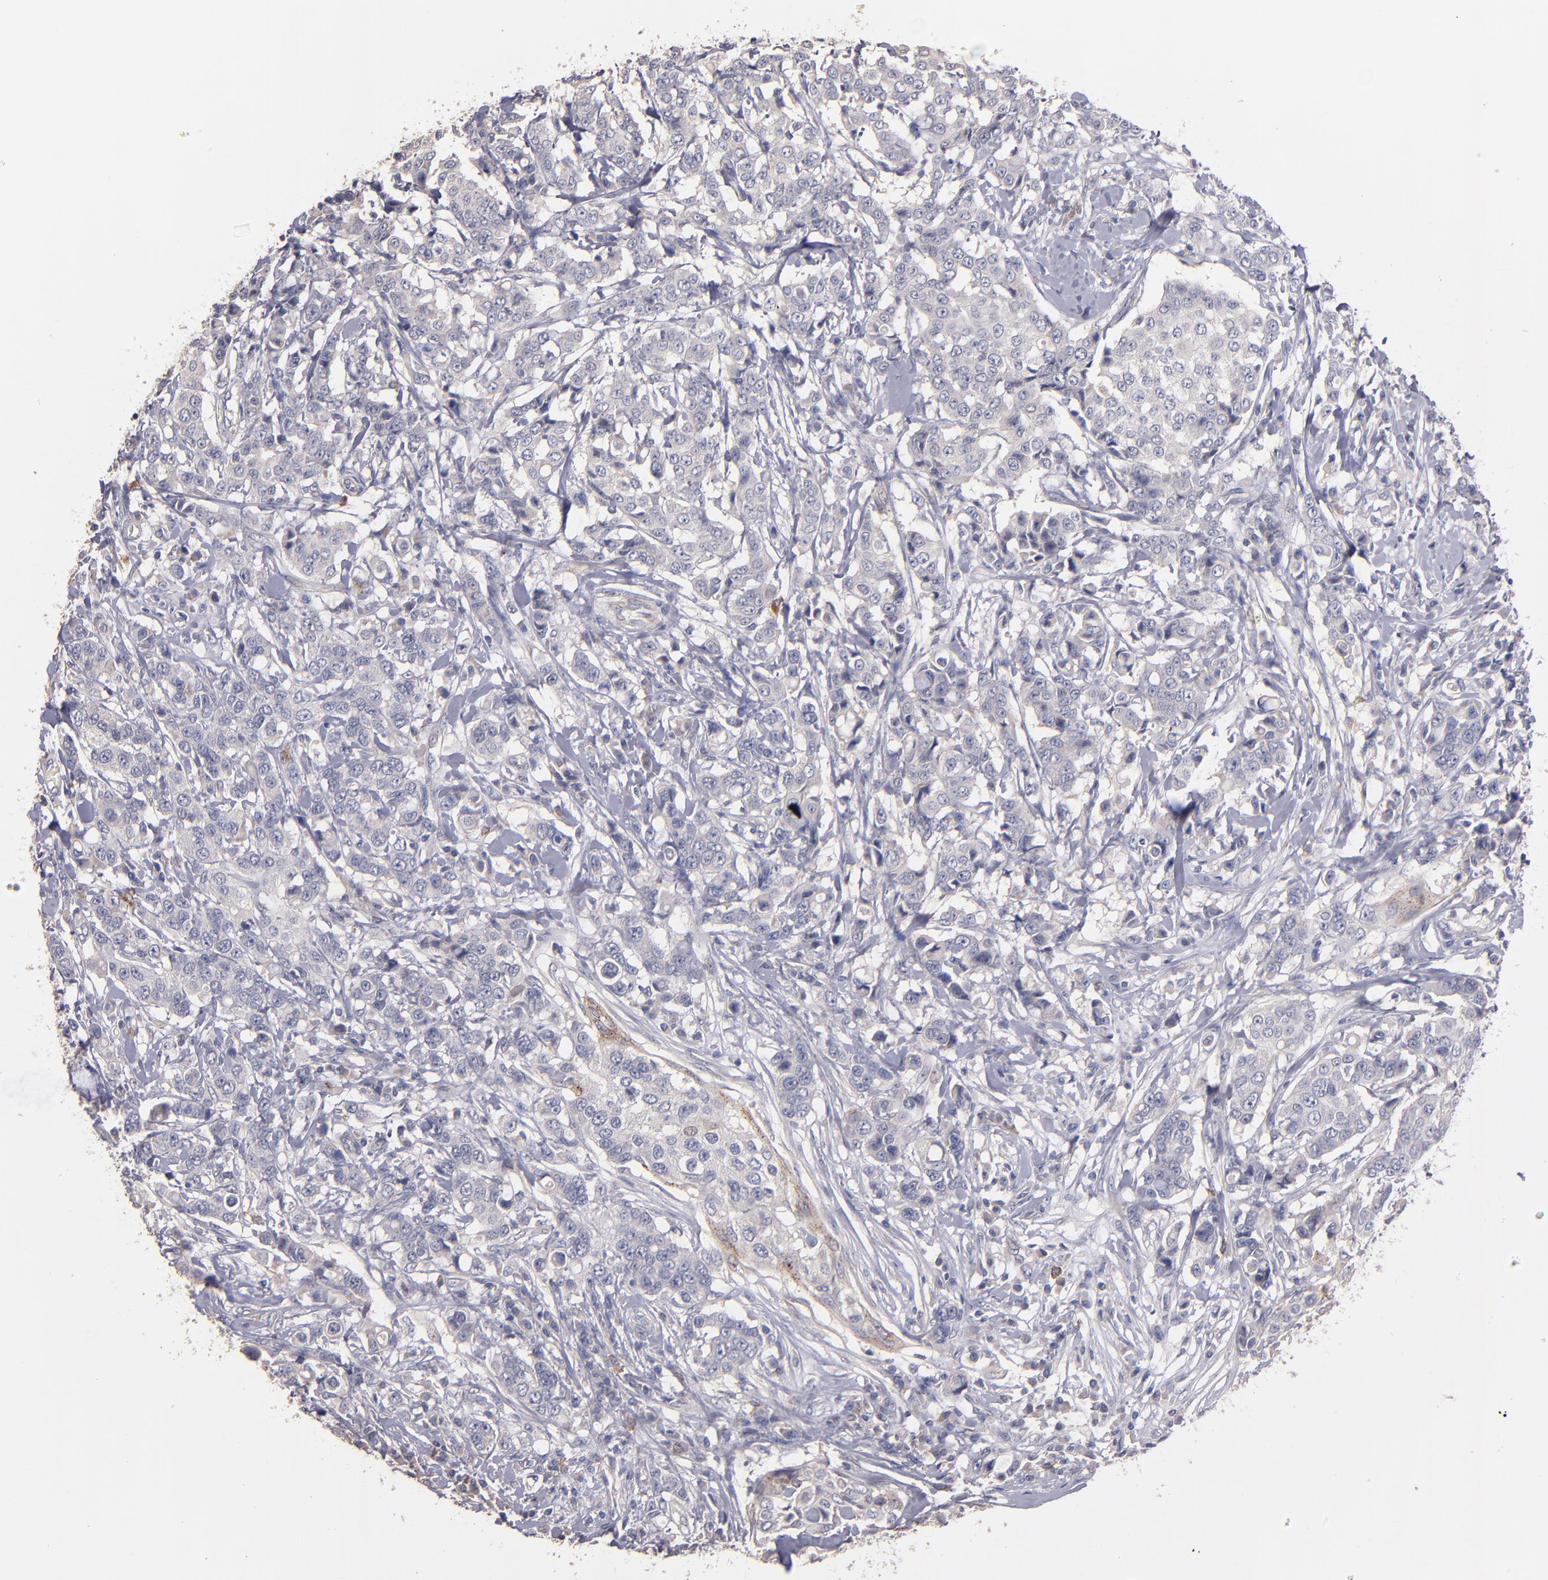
{"staining": {"intensity": "negative", "quantity": "none", "location": "none"}, "tissue": "breast cancer", "cell_type": "Tumor cells", "image_type": "cancer", "snomed": [{"axis": "morphology", "description": "Duct carcinoma"}, {"axis": "topography", "description": "Breast"}], "caption": "The image exhibits no significant expression in tumor cells of invasive ductal carcinoma (breast).", "gene": "MAGEE1", "patient": {"sex": "female", "age": 27}}